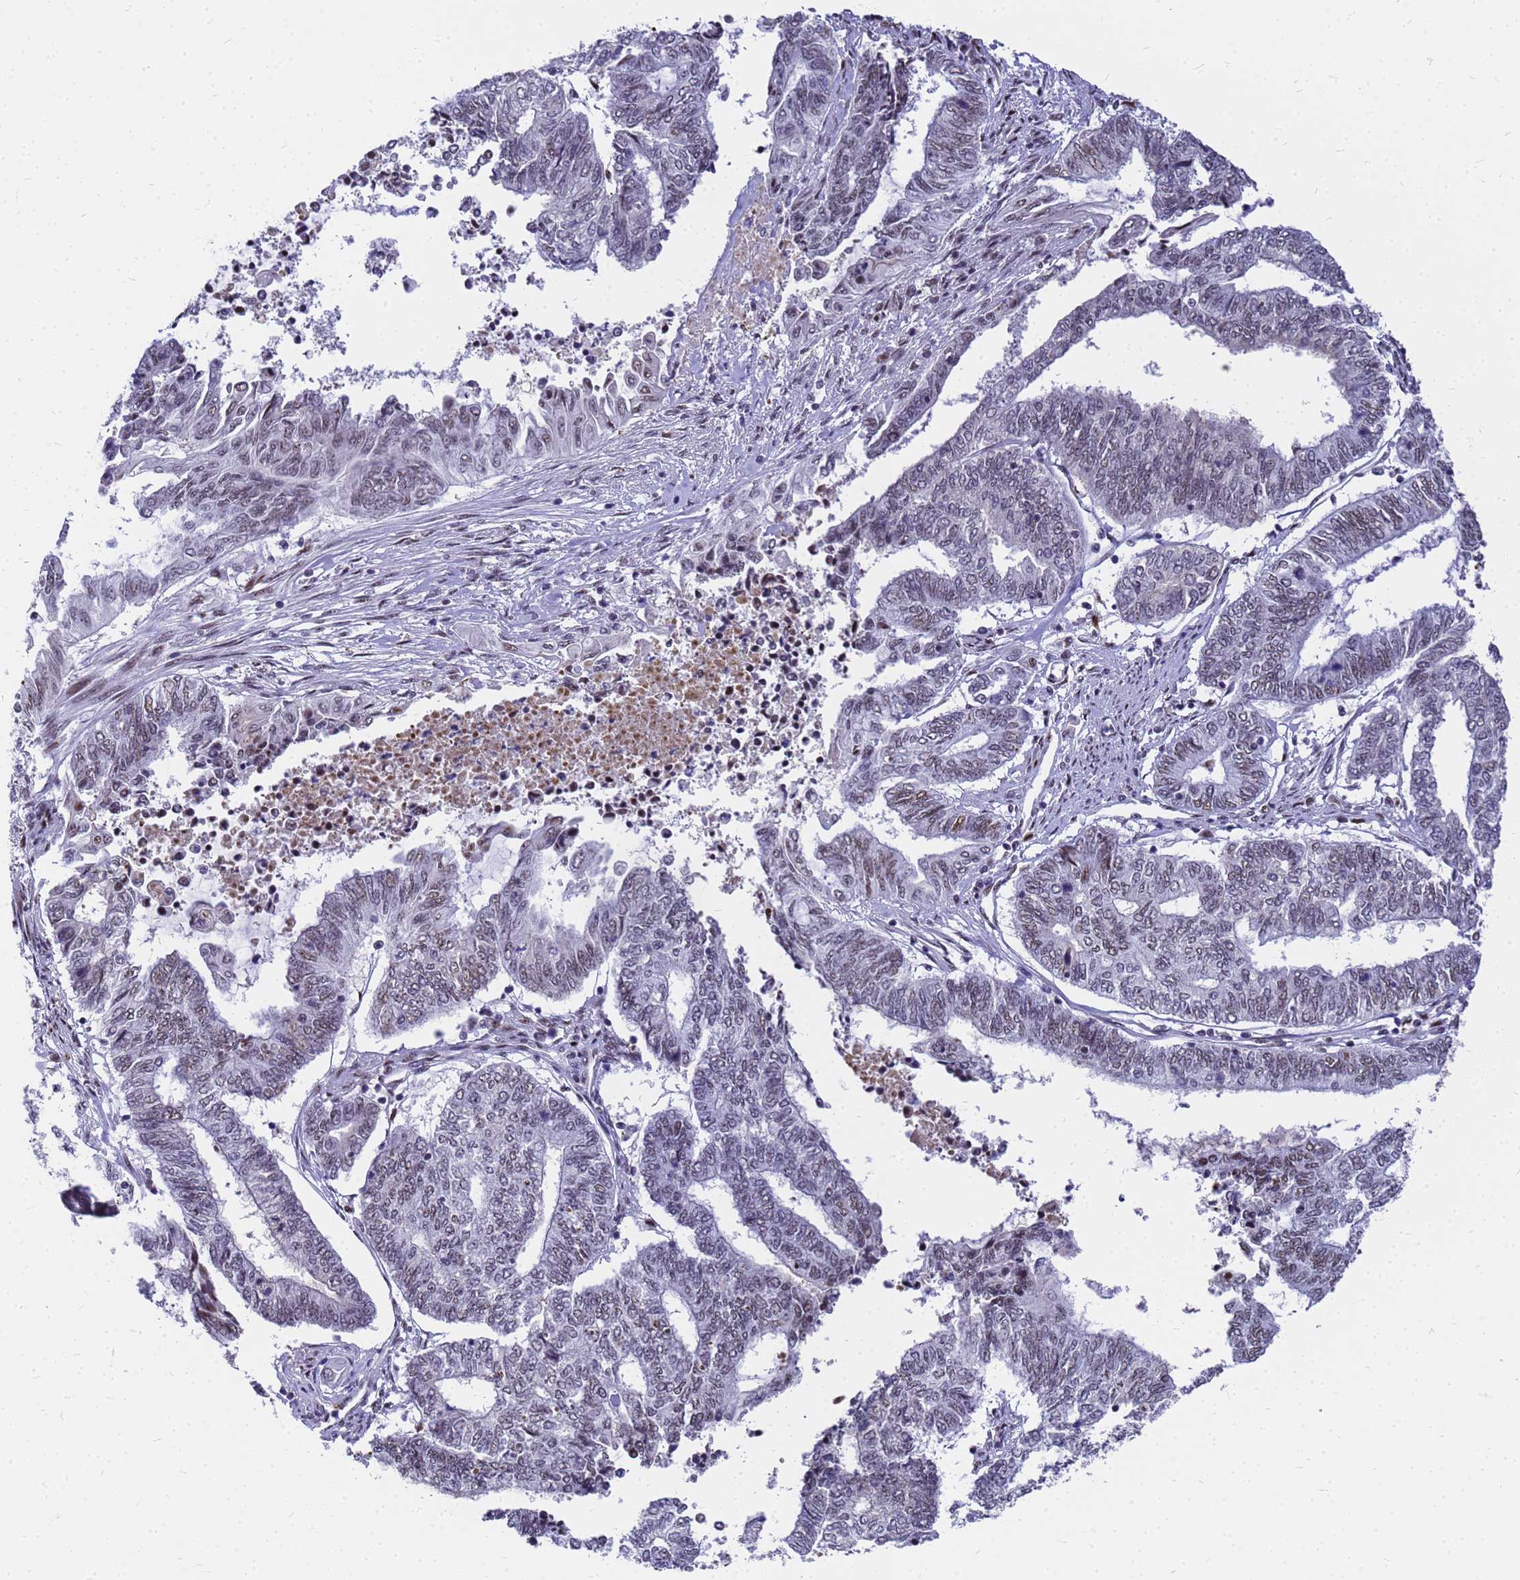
{"staining": {"intensity": "weak", "quantity": "25%-75%", "location": "nuclear"}, "tissue": "endometrial cancer", "cell_type": "Tumor cells", "image_type": "cancer", "snomed": [{"axis": "morphology", "description": "Adenocarcinoma, NOS"}, {"axis": "topography", "description": "Uterus"}, {"axis": "topography", "description": "Endometrium"}], "caption": "This photomicrograph reveals endometrial adenocarcinoma stained with immunohistochemistry to label a protein in brown. The nuclear of tumor cells show weak positivity for the protein. Nuclei are counter-stained blue.", "gene": "SART3", "patient": {"sex": "female", "age": 70}}